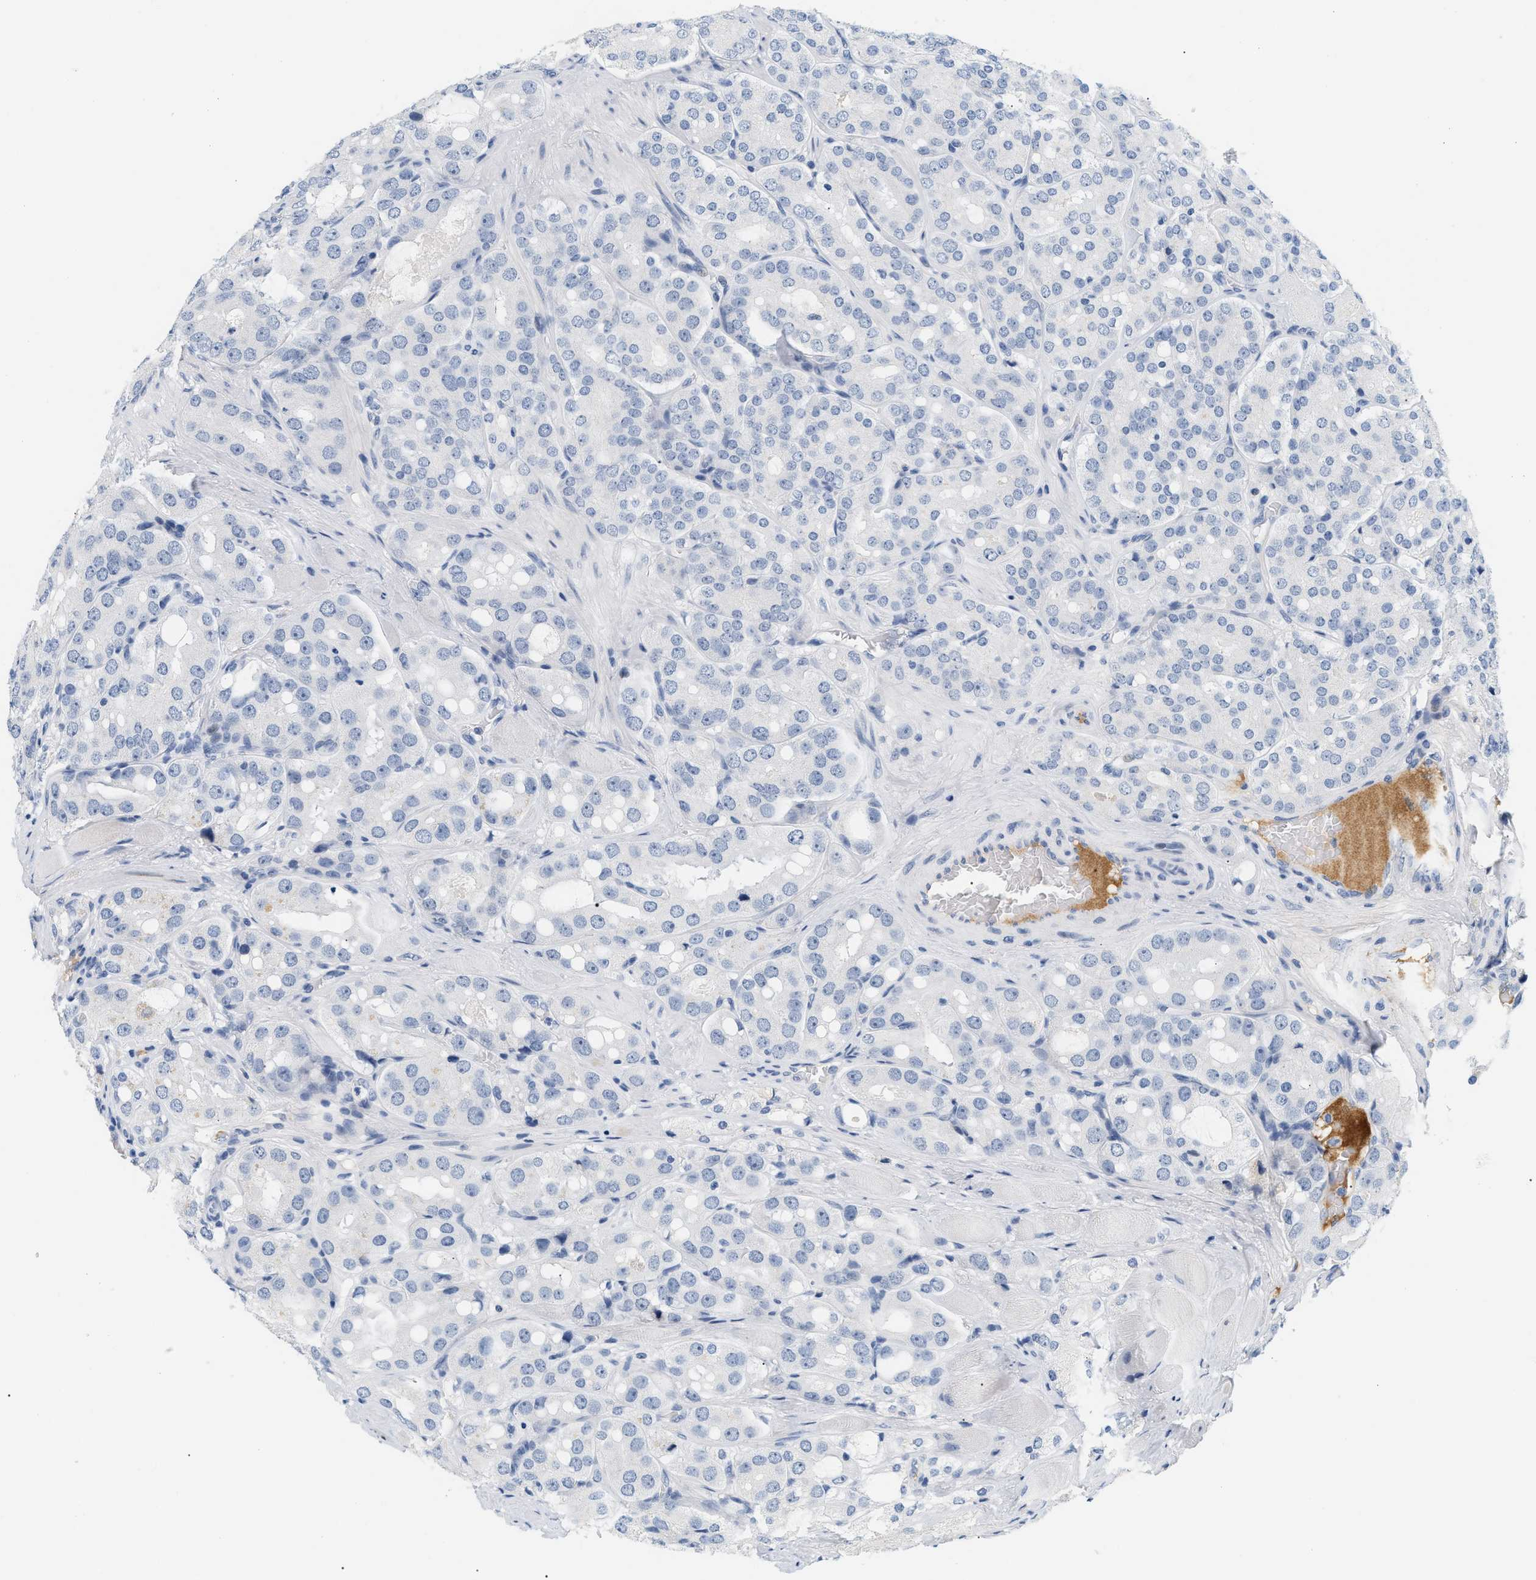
{"staining": {"intensity": "negative", "quantity": "none", "location": "none"}, "tissue": "prostate cancer", "cell_type": "Tumor cells", "image_type": "cancer", "snomed": [{"axis": "morphology", "description": "Adenocarcinoma, High grade"}, {"axis": "topography", "description": "Prostate"}], "caption": "Micrograph shows no protein positivity in tumor cells of prostate cancer (high-grade adenocarcinoma) tissue.", "gene": "CFH", "patient": {"sex": "male", "age": 65}}